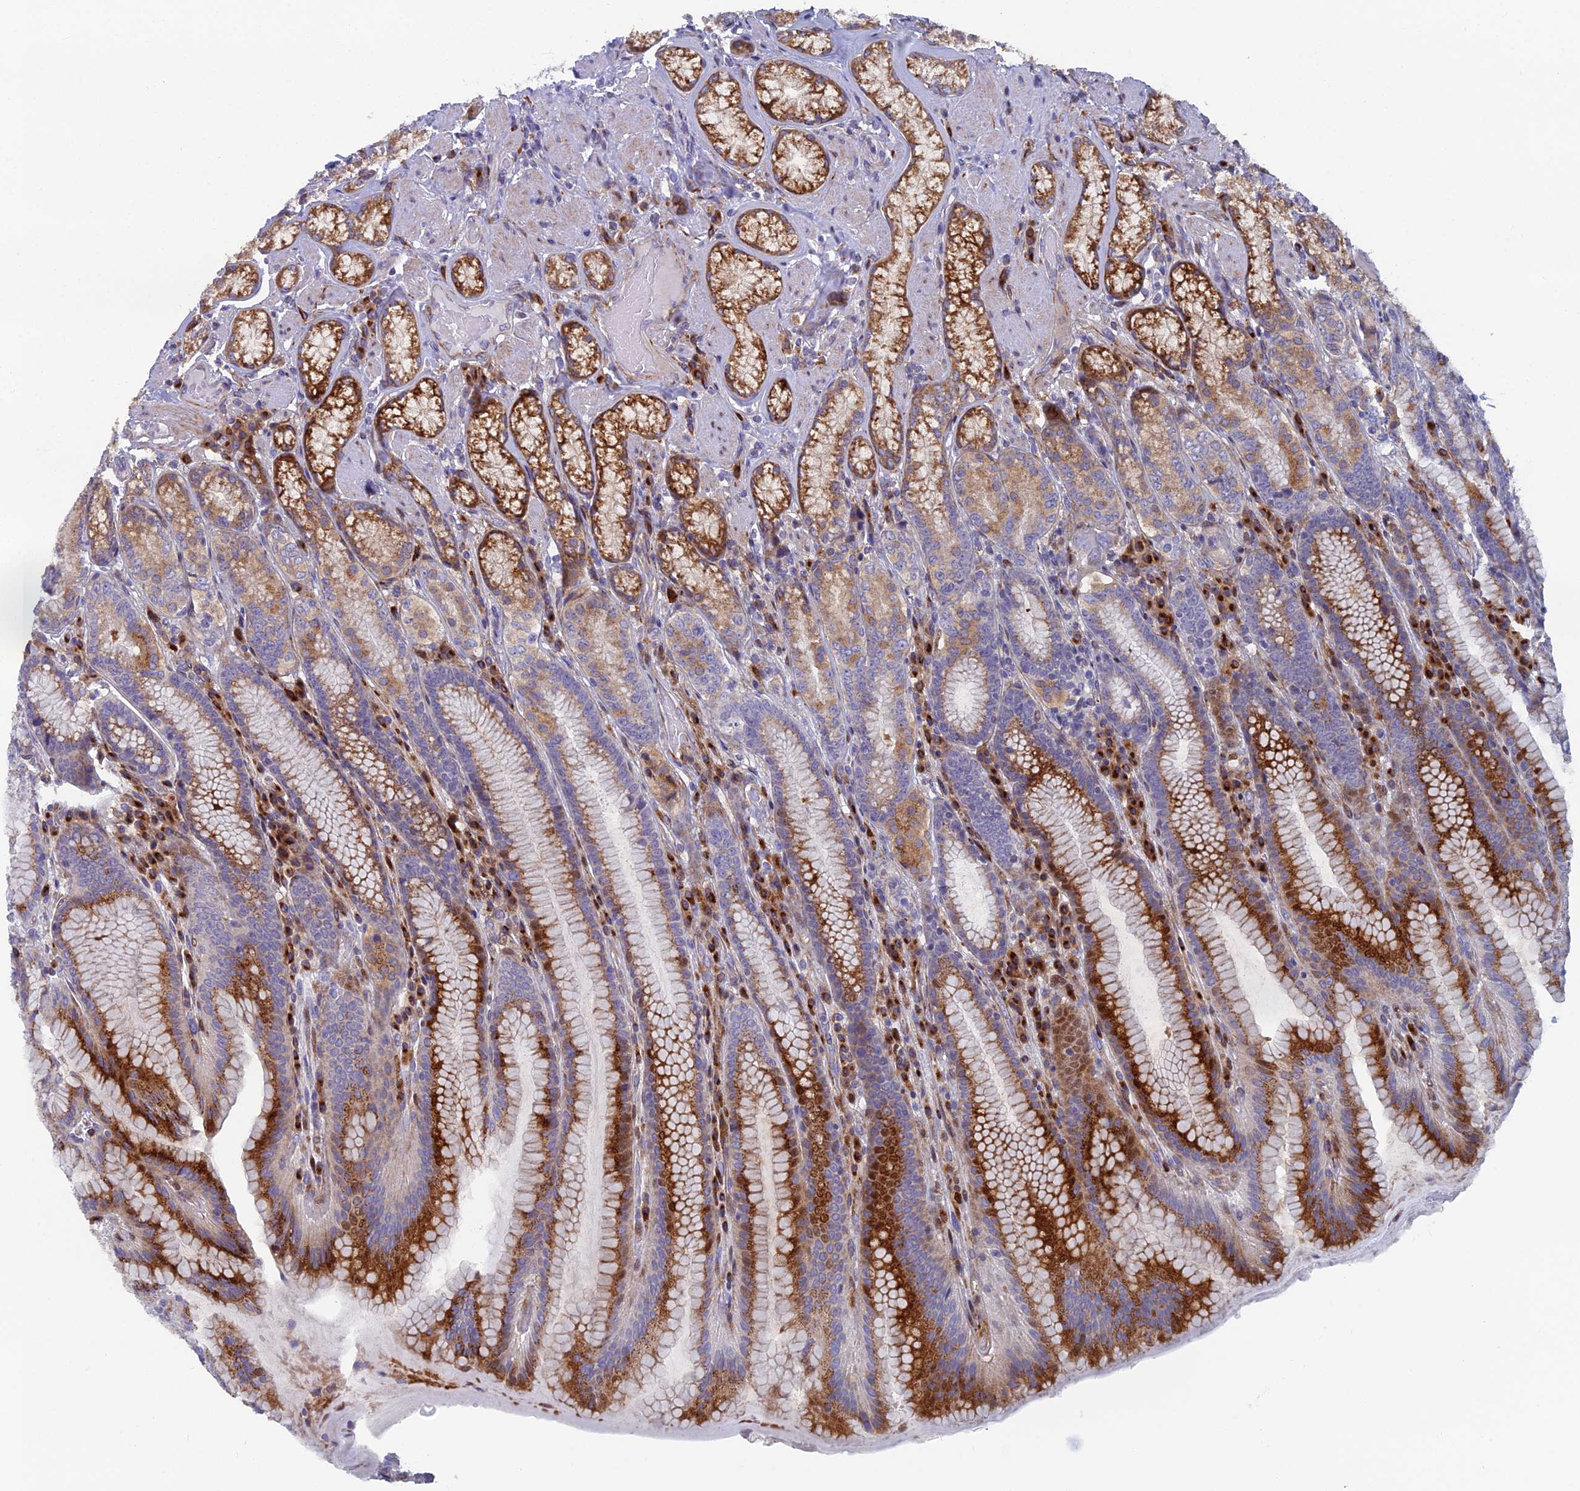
{"staining": {"intensity": "strong", "quantity": "25%-75%", "location": "cytoplasmic/membranous"}, "tissue": "stomach", "cell_type": "Glandular cells", "image_type": "normal", "snomed": [{"axis": "morphology", "description": "Normal tissue, NOS"}, {"axis": "topography", "description": "Stomach, upper"}, {"axis": "topography", "description": "Stomach, lower"}], "caption": "Immunohistochemical staining of benign stomach exhibits 25%-75% levels of strong cytoplasmic/membranous protein expression in about 25%-75% of glandular cells. The staining is performed using DAB brown chromogen to label protein expression. The nuclei are counter-stained blue using hematoxylin.", "gene": "B9D2", "patient": {"sex": "female", "age": 76}}